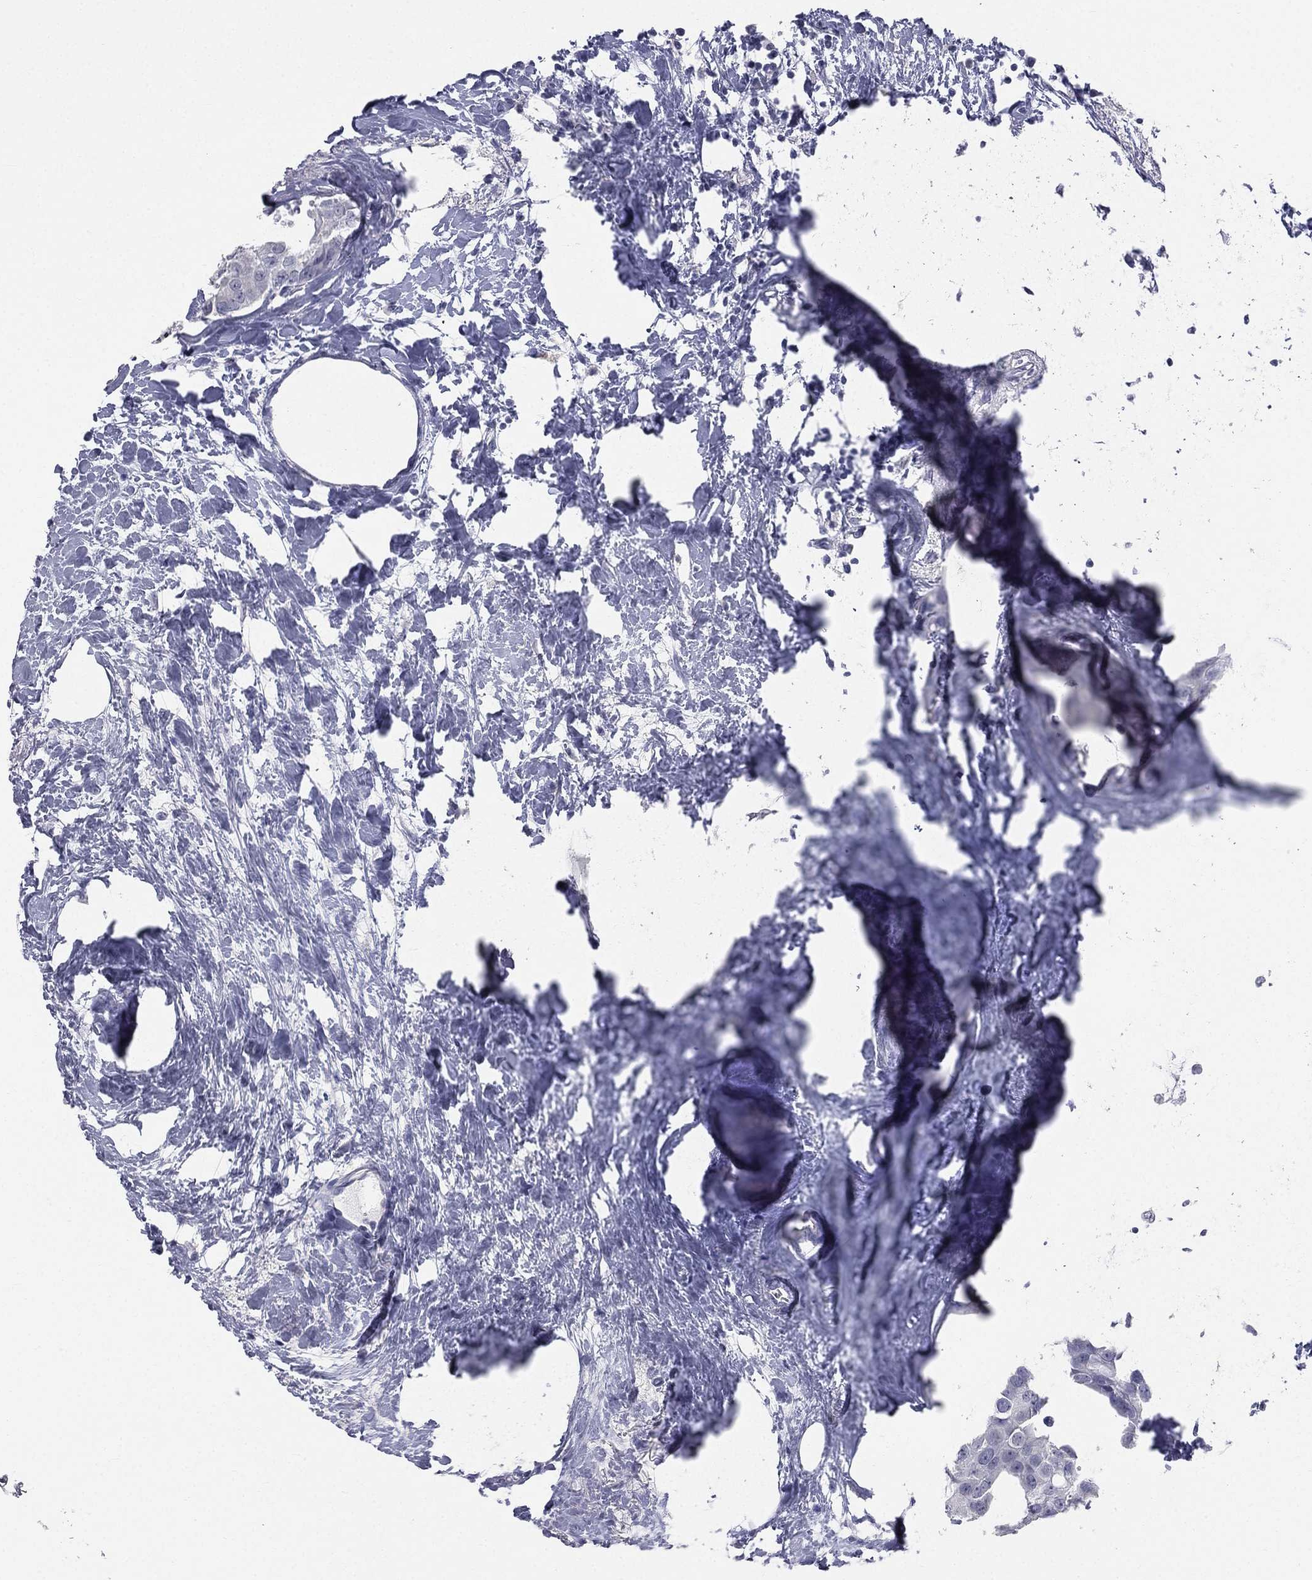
{"staining": {"intensity": "negative", "quantity": "none", "location": "none"}, "tissue": "breast cancer", "cell_type": "Tumor cells", "image_type": "cancer", "snomed": [{"axis": "morphology", "description": "Duct carcinoma"}, {"axis": "topography", "description": "Breast"}], "caption": "The histopathology image reveals no staining of tumor cells in invasive ductal carcinoma (breast).", "gene": "DMKN", "patient": {"sex": "female", "age": 45}}